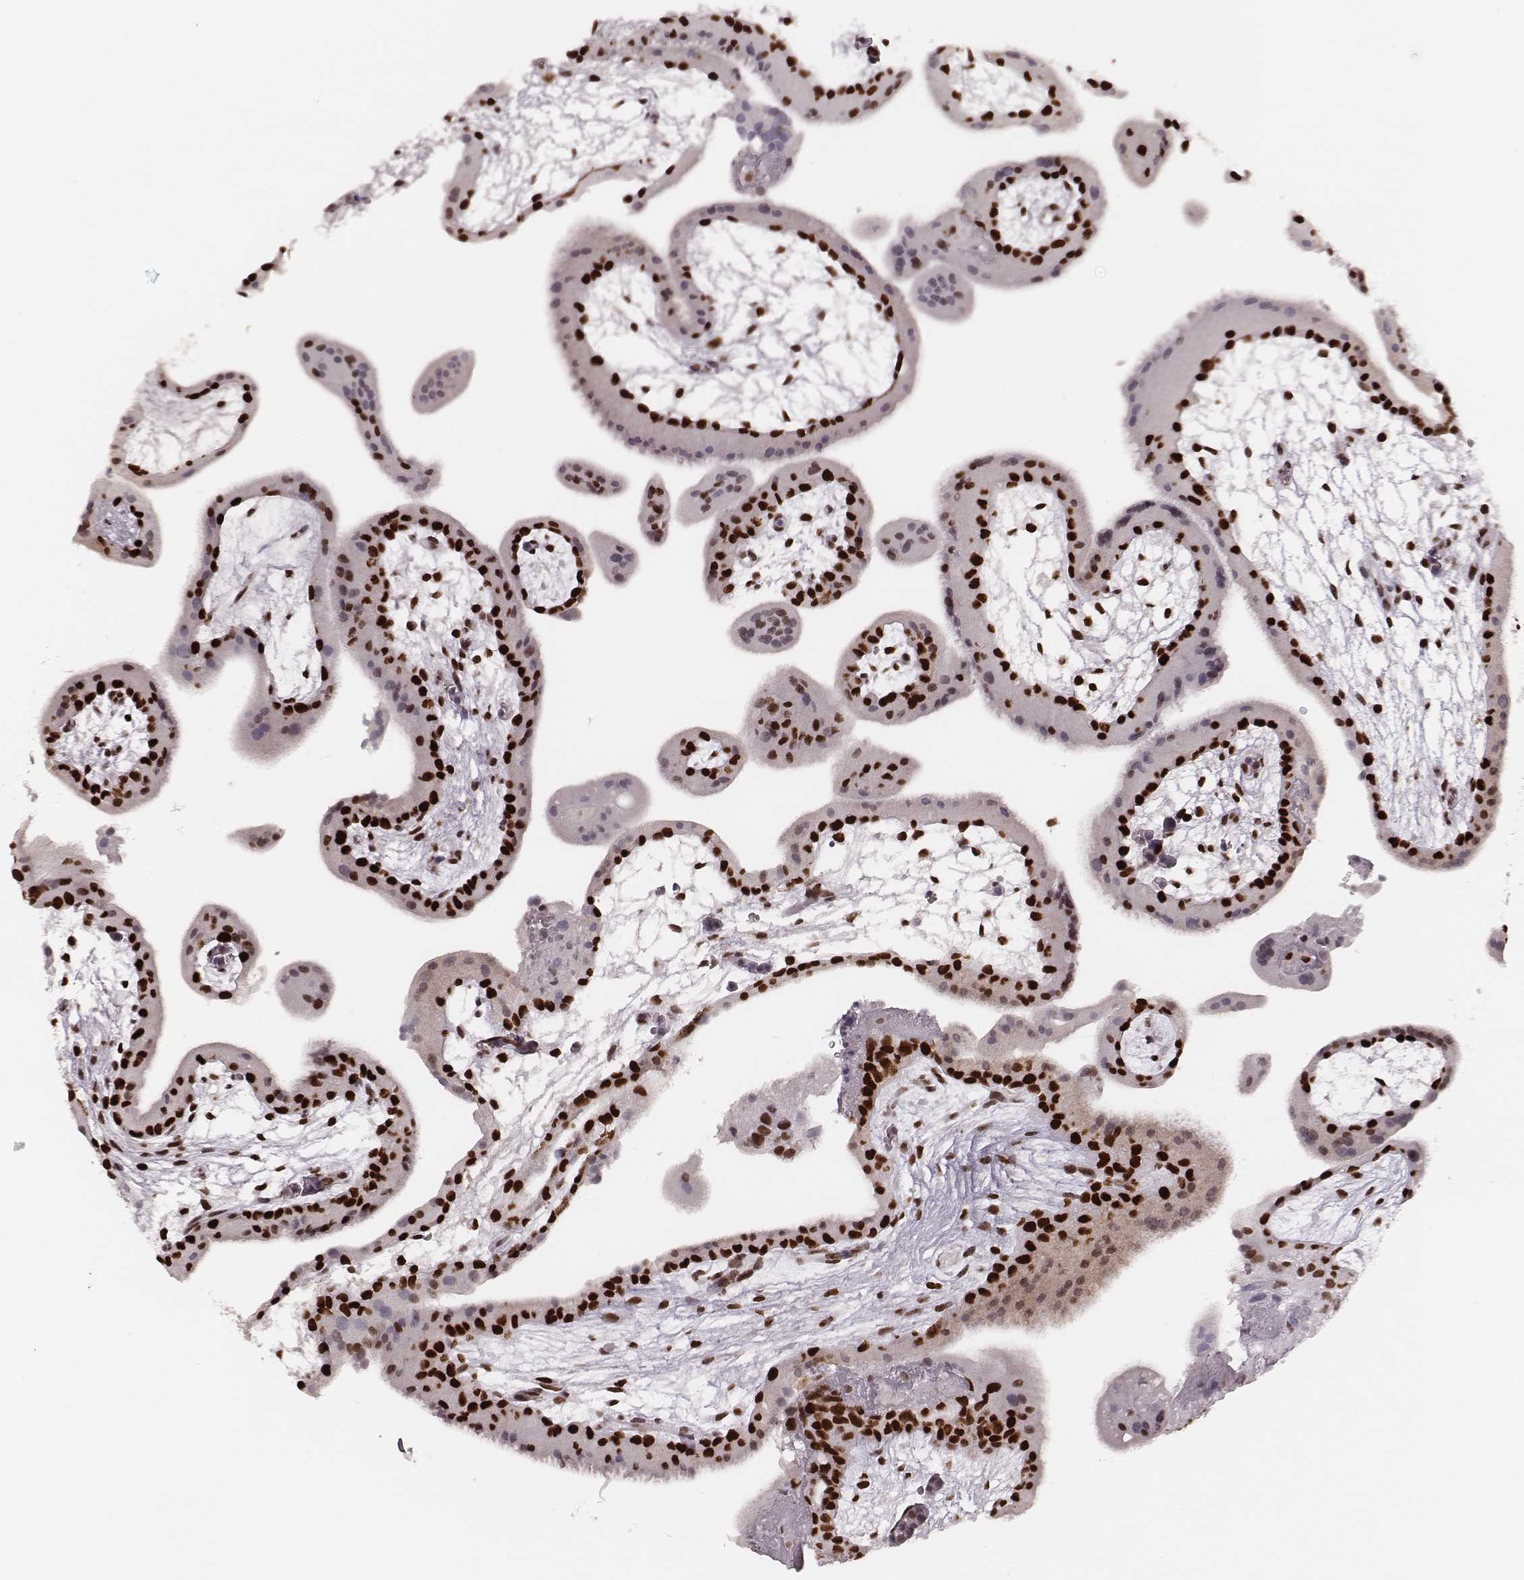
{"staining": {"intensity": "moderate", "quantity": ">75%", "location": "nuclear"}, "tissue": "placenta", "cell_type": "Decidual cells", "image_type": "normal", "snomed": [{"axis": "morphology", "description": "Normal tissue, NOS"}, {"axis": "topography", "description": "Placenta"}], "caption": "Immunohistochemical staining of normal placenta demonstrates moderate nuclear protein staining in about >75% of decidual cells.", "gene": "PARP1", "patient": {"sex": "female", "age": 19}}